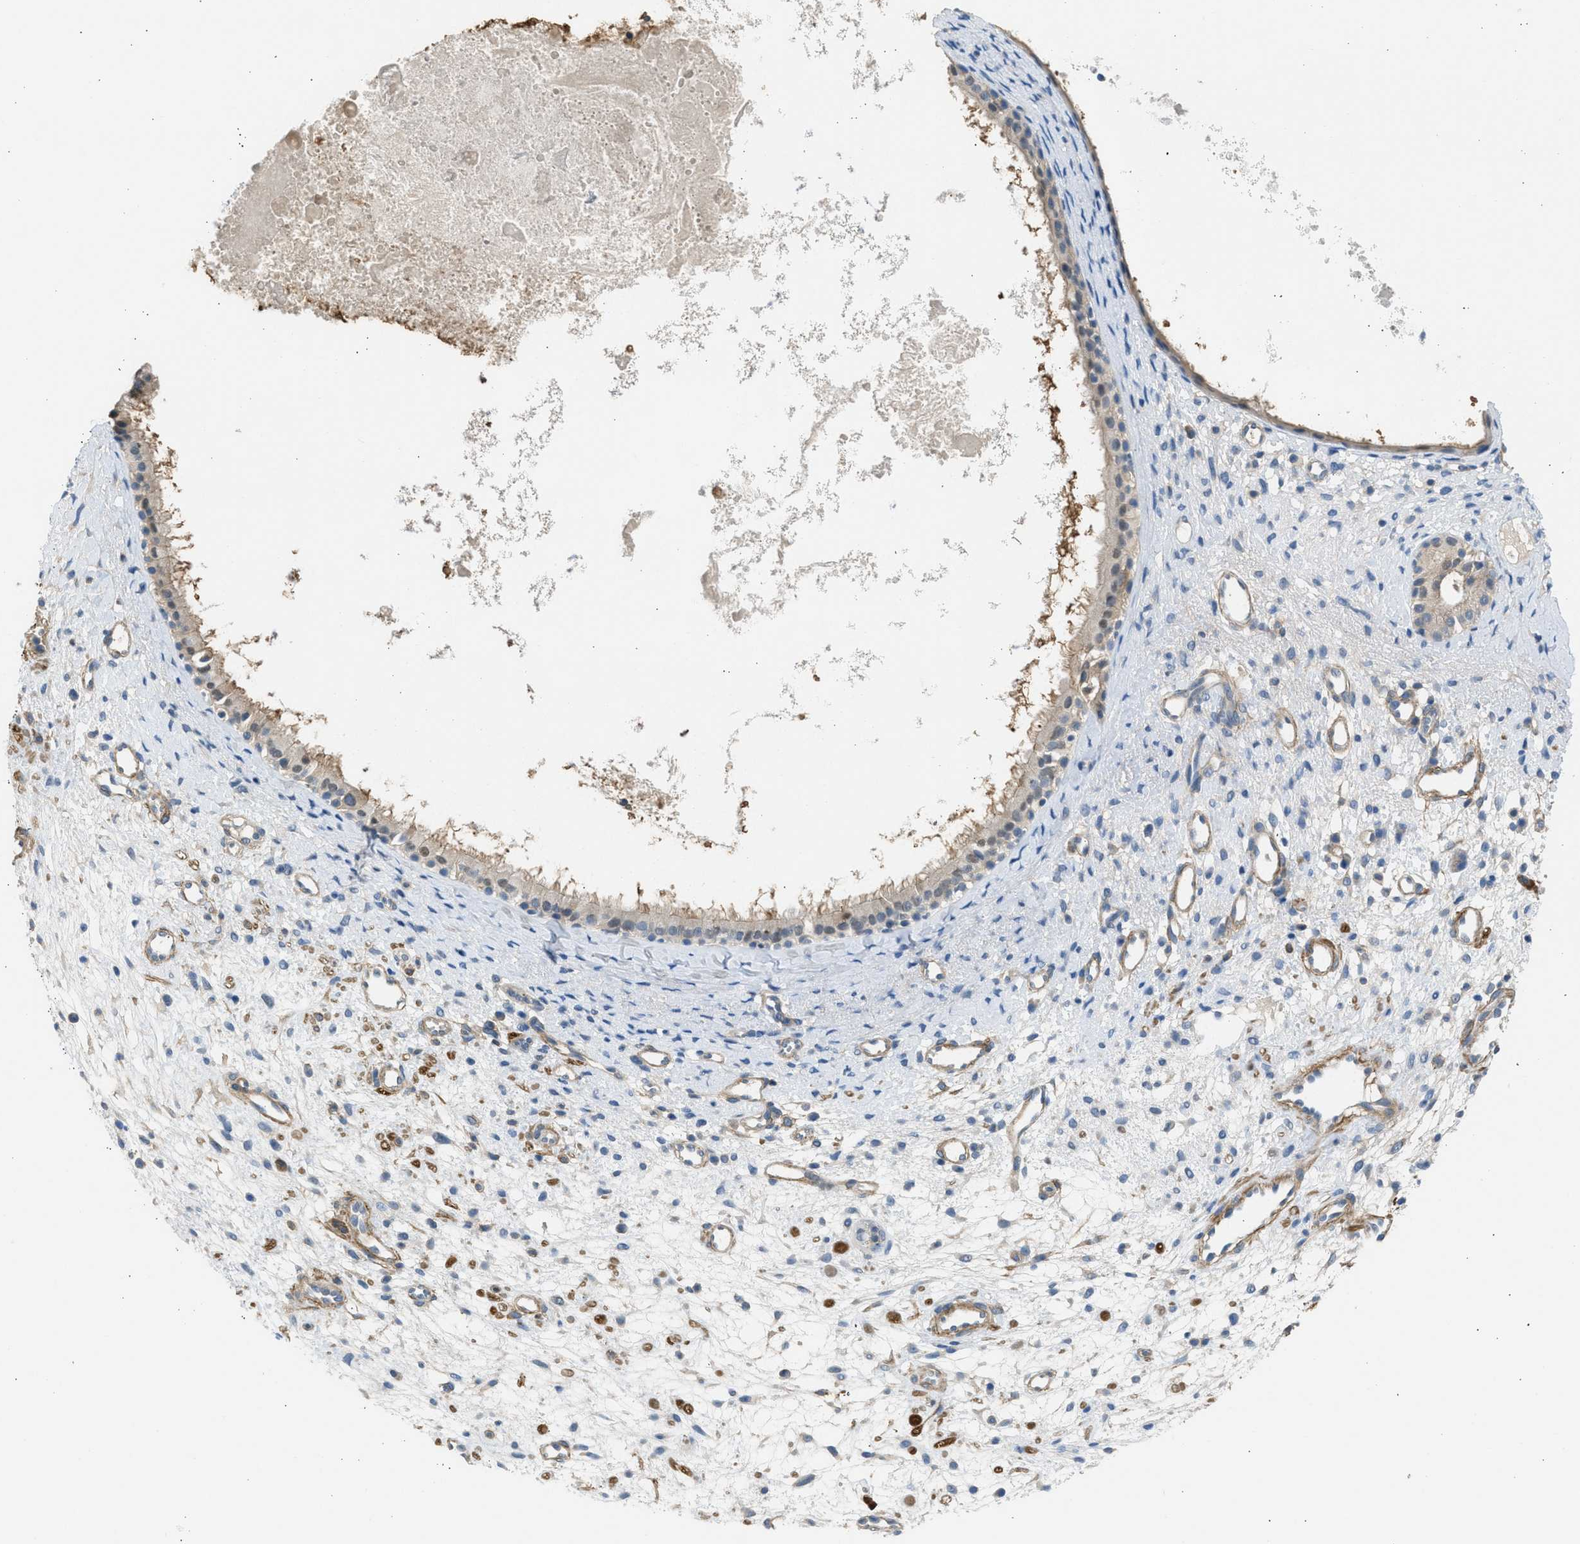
{"staining": {"intensity": "moderate", "quantity": "<25%", "location": "cytoplasmic/membranous"}, "tissue": "nasopharynx", "cell_type": "Respiratory epithelial cells", "image_type": "normal", "snomed": [{"axis": "morphology", "description": "Normal tissue, NOS"}, {"axis": "topography", "description": "Nasopharynx"}], "caption": "Brown immunohistochemical staining in normal human nasopharynx reveals moderate cytoplasmic/membranous positivity in approximately <25% of respiratory epithelial cells.", "gene": "PCNX3", "patient": {"sex": "male", "age": 22}}